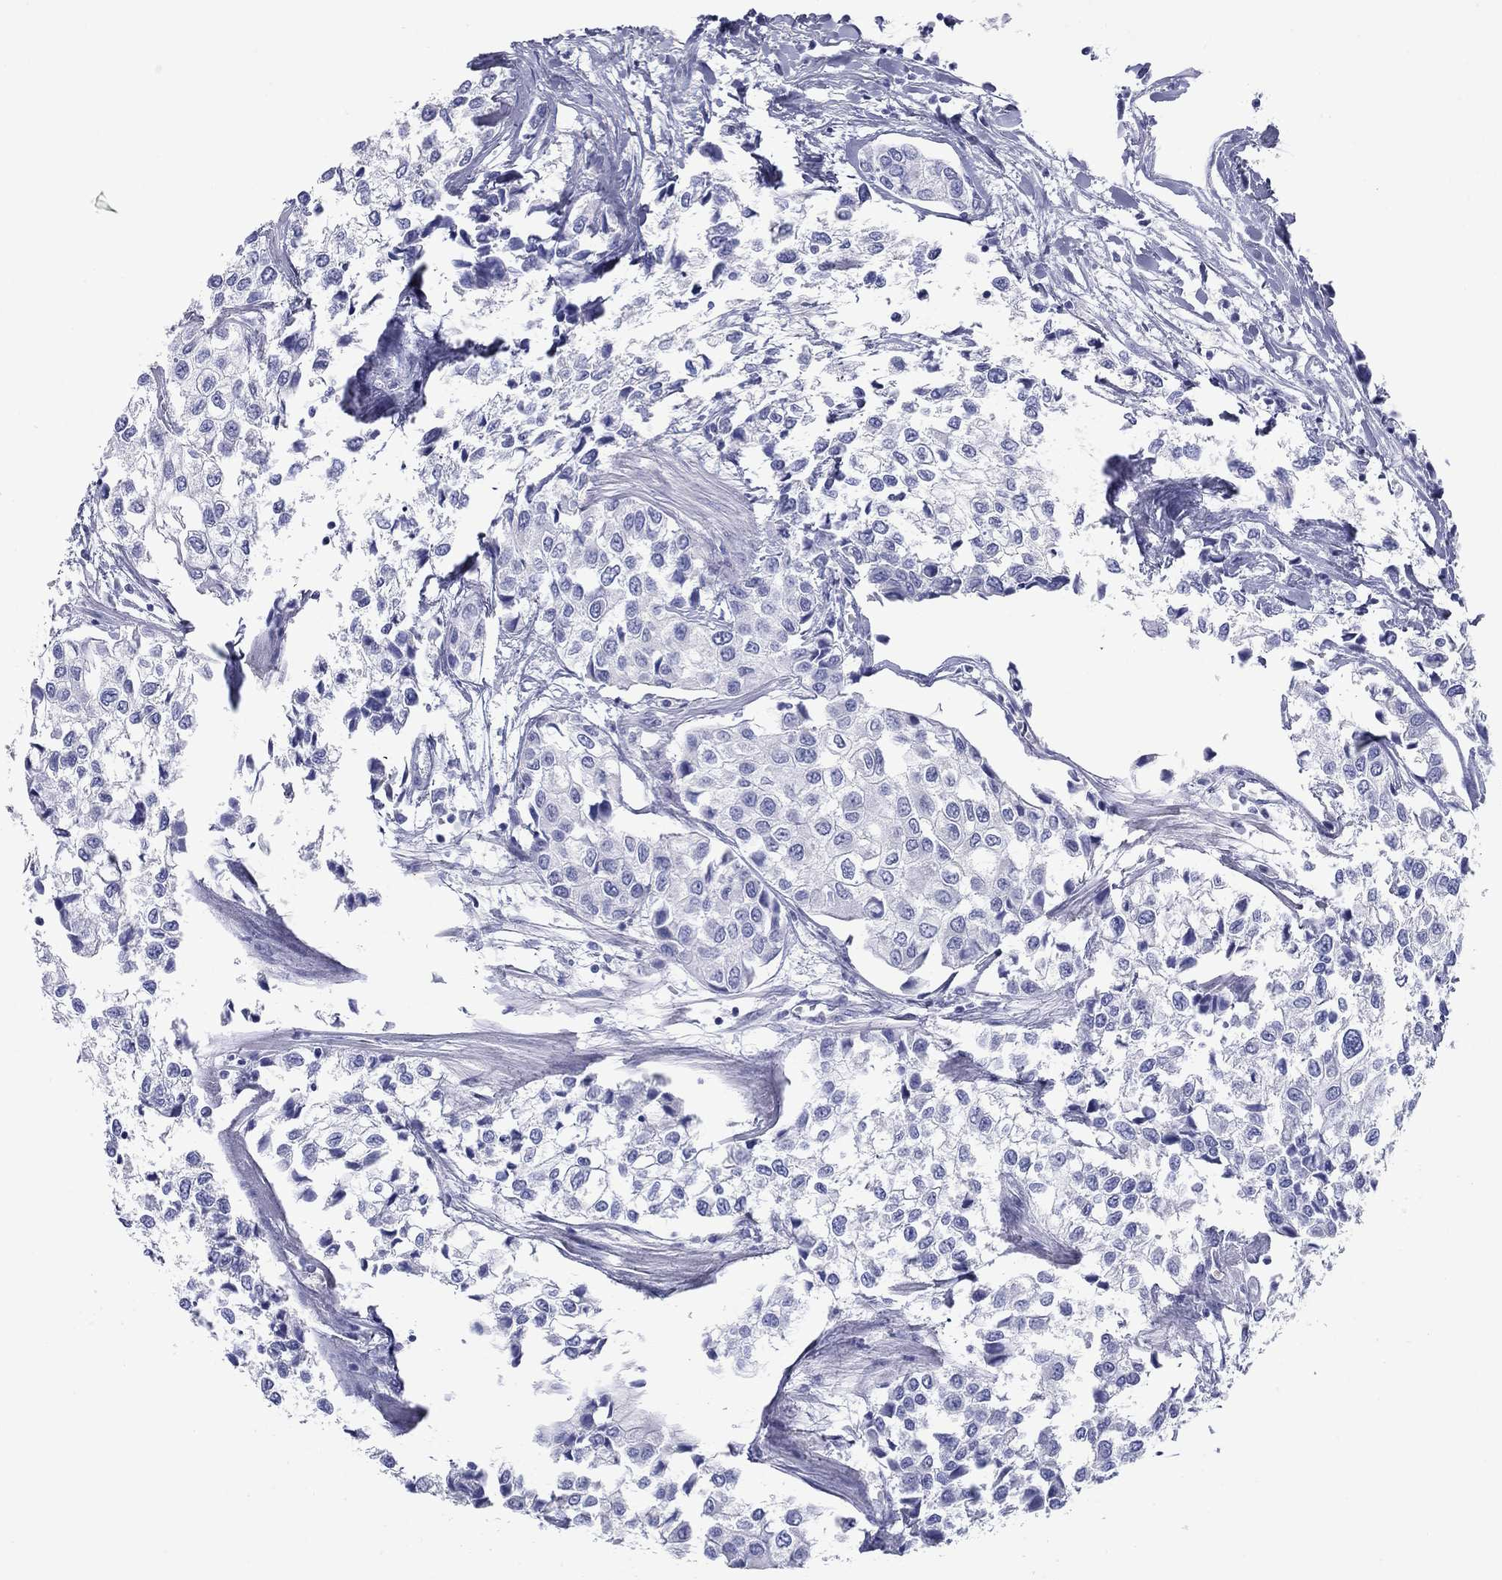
{"staining": {"intensity": "negative", "quantity": "none", "location": "none"}, "tissue": "urothelial cancer", "cell_type": "Tumor cells", "image_type": "cancer", "snomed": [{"axis": "morphology", "description": "Urothelial carcinoma, High grade"}, {"axis": "topography", "description": "Urinary bladder"}], "caption": "The IHC image has no significant positivity in tumor cells of urothelial carcinoma (high-grade) tissue.", "gene": "ATP4A", "patient": {"sex": "male", "age": 73}}